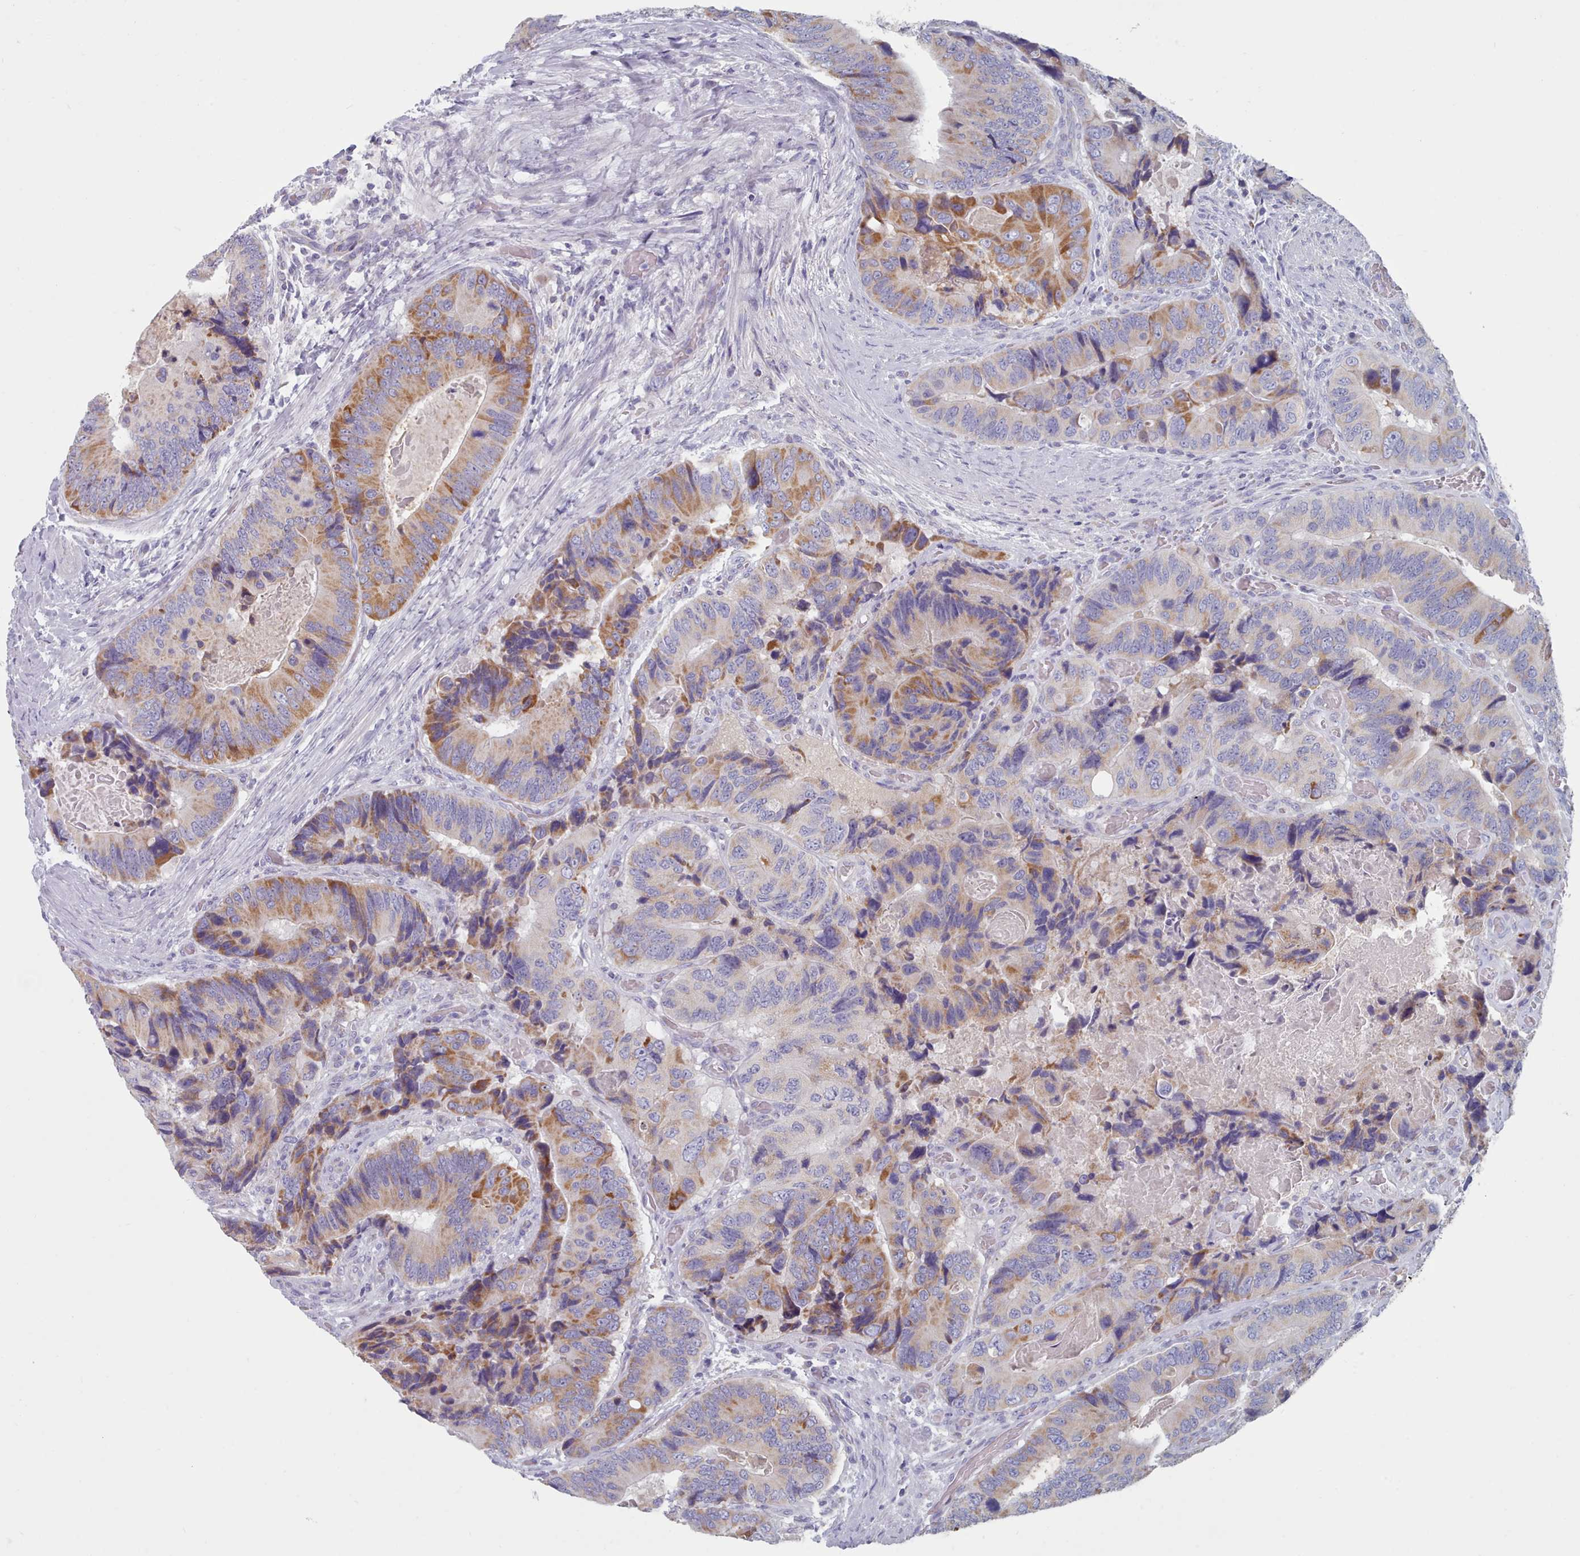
{"staining": {"intensity": "moderate", "quantity": "25%-75%", "location": "cytoplasmic/membranous"}, "tissue": "colorectal cancer", "cell_type": "Tumor cells", "image_type": "cancer", "snomed": [{"axis": "morphology", "description": "Adenocarcinoma, NOS"}, {"axis": "topography", "description": "Colon"}], "caption": "Immunohistochemical staining of colorectal cancer (adenocarcinoma) exhibits medium levels of moderate cytoplasmic/membranous protein expression in approximately 25%-75% of tumor cells.", "gene": "HAO1", "patient": {"sex": "male", "age": 84}}